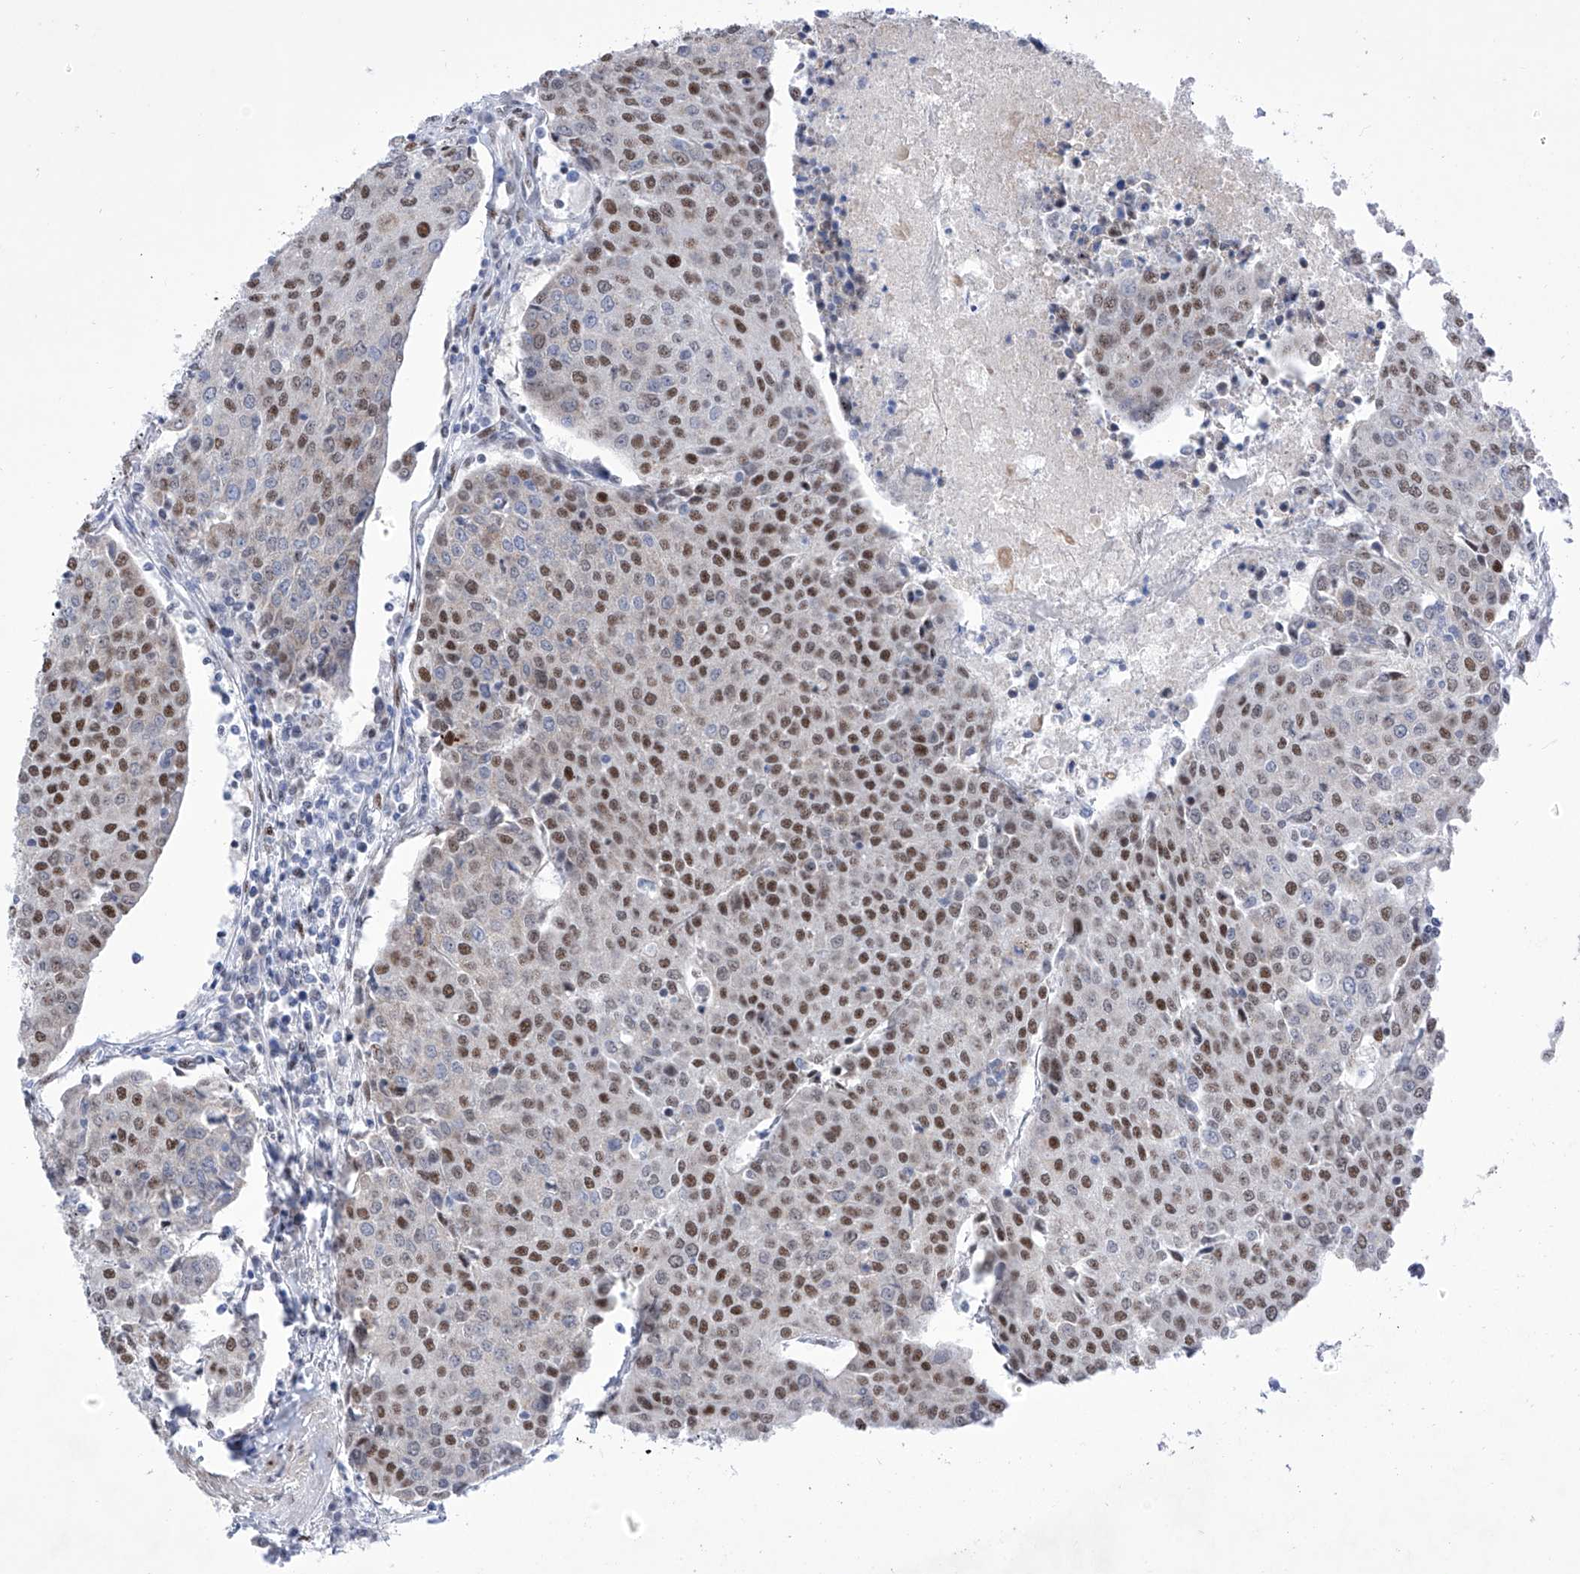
{"staining": {"intensity": "moderate", "quantity": ">75%", "location": "nuclear"}, "tissue": "urothelial cancer", "cell_type": "Tumor cells", "image_type": "cancer", "snomed": [{"axis": "morphology", "description": "Urothelial carcinoma, High grade"}, {"axis": "topography", "description": "Urinary bladder"}], "caption": "High-grade urothelial carcinoma stained with DAB (3,3'-diaminobenzidine) IHC reveals medium levels of moderate nuclear positivity in about >75% of tumor cells.", "gene": "ATN1", "patient": {"sex": "female", "age": 85}}